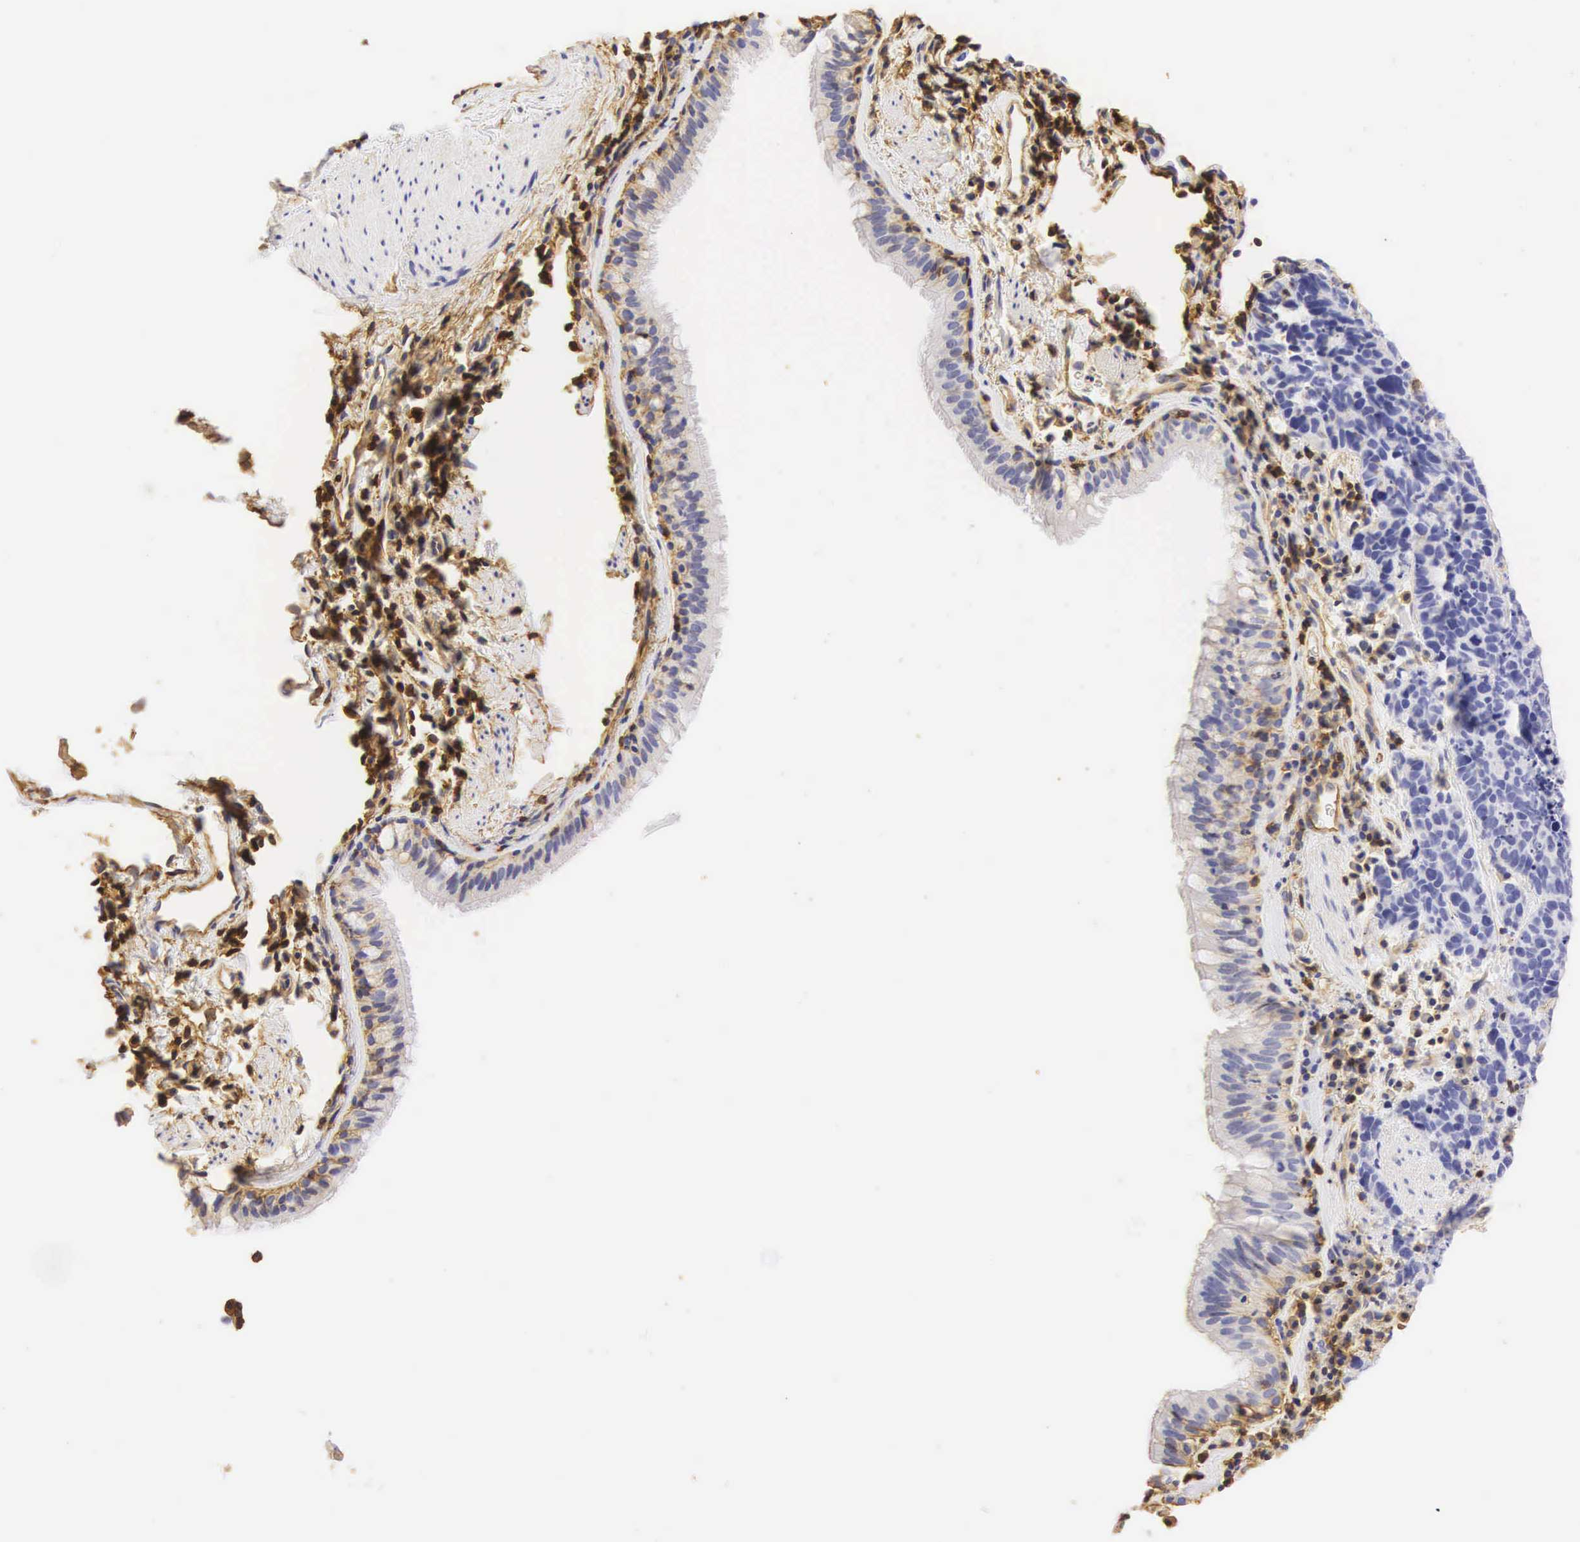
{"staining": {"intensity": "weak", "quantity": "<25%", "location": "cytoplasmic/membranous"}, "tissue": "lung cancer", "cell_type": "Tumor cells", "image_type": "cancer", "snomed": [{"axis": "morphology", "description": "Neoplasm, malignant, NOS"}, {"axis": "topography", "description": "Lung"}], "caption": "Immunohistochemistry image of human lung cancer (neoplasm (malignant)) stained for a protein (brown), which reveals no positivity in tumor cells. Nuclei are stained in blue.", "gene": "CD99", "patient": {"sex": "female", "age": 75}}